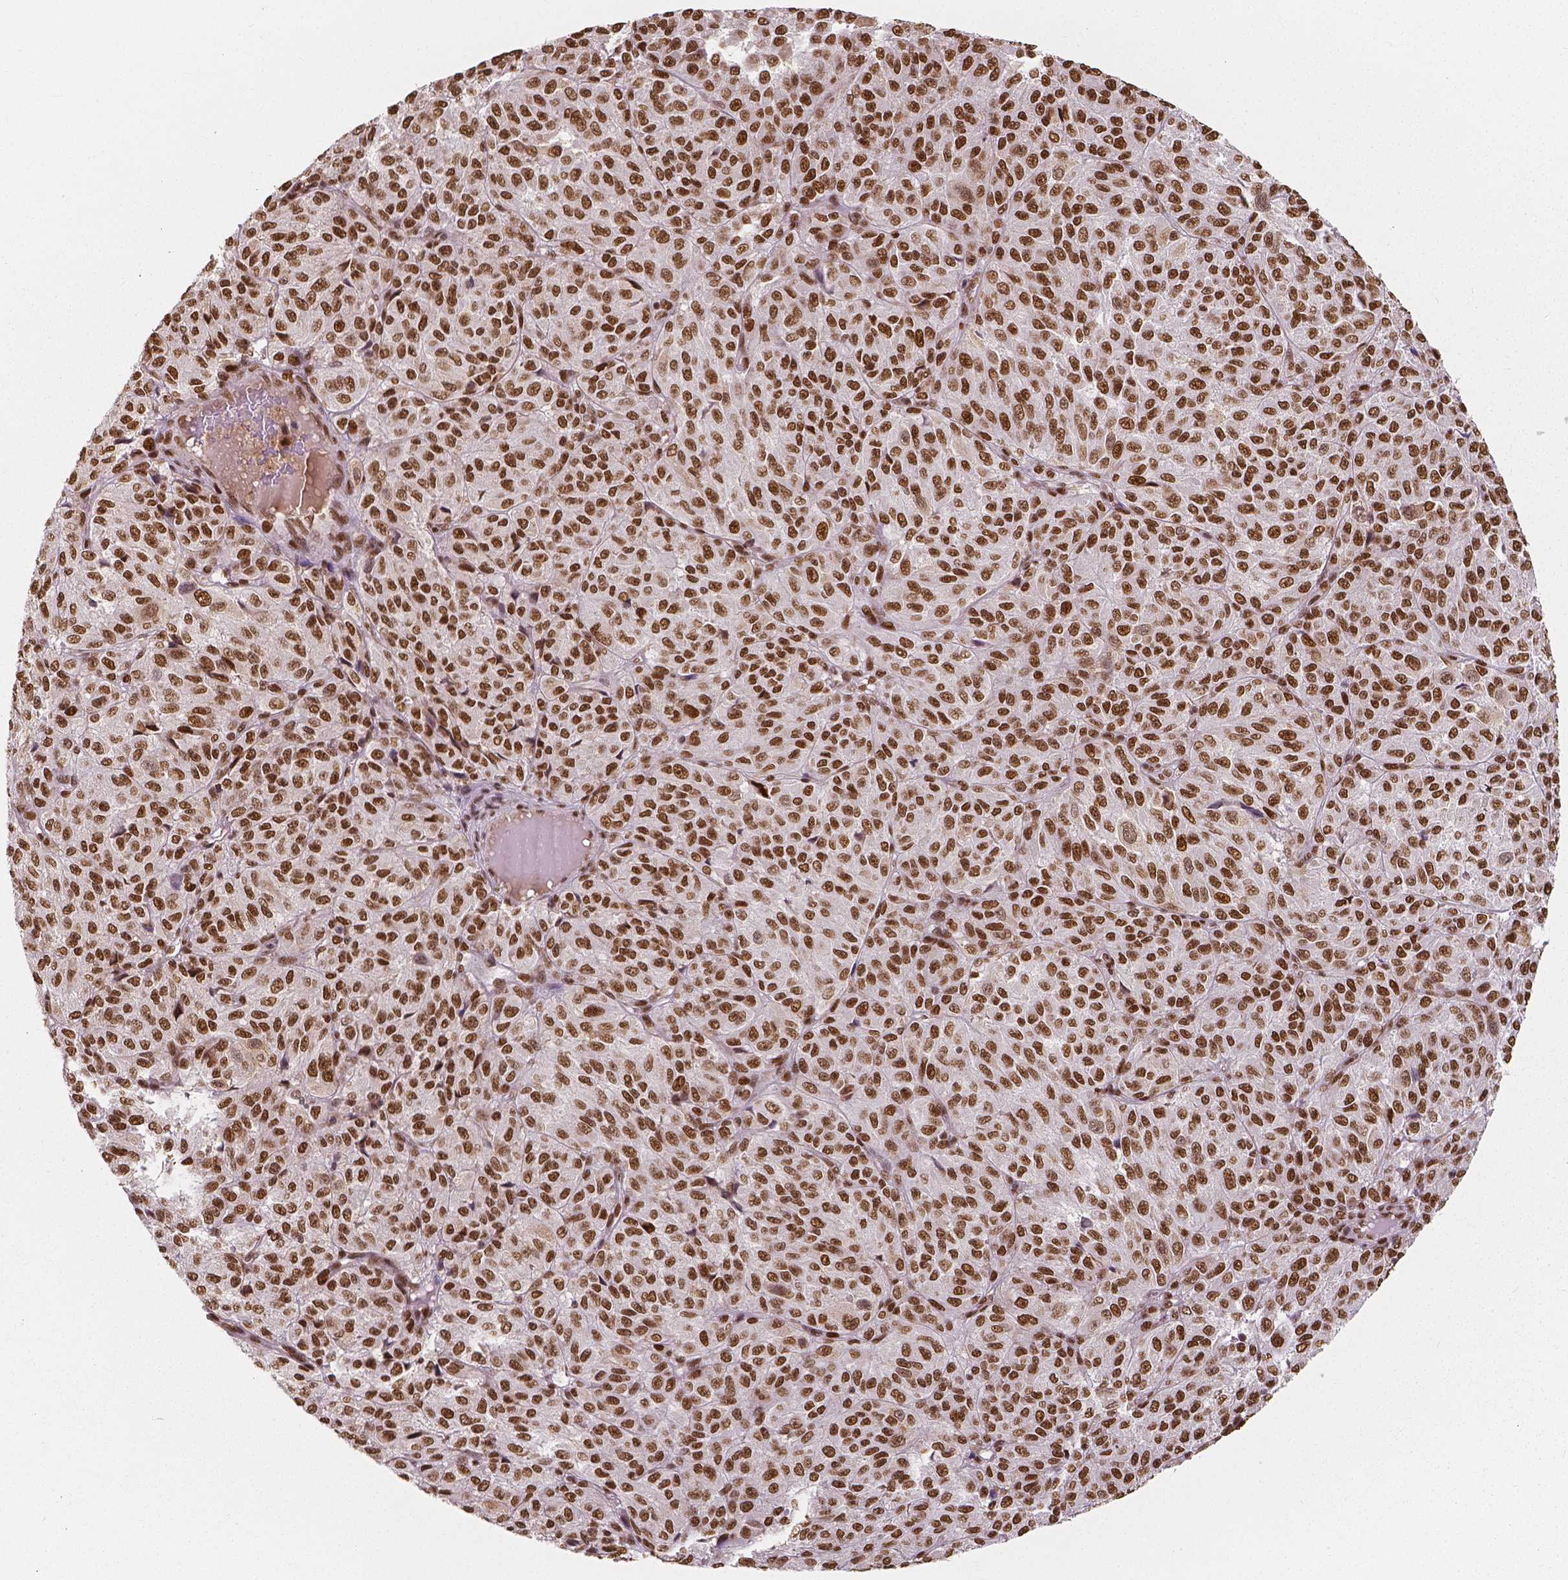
{"staining": {"intensity": "strong", "quantity": ">75%", "location": "nuclear"}, "tissue": "melanoma", "cell_type": "Tumor cells", "image_type": "cancer", "snomed": [{"axis": "morphology", "description": "Malignant melanoma, Metastatic site"}, {"axis": "topography", "description": "Brain"}], "caption": "Brown immunohistochemical staining in melanoma exhibits strong nuclear positivity in approximately >75% of tumor cells.", "gene": "NUCKS1", "patient": {"sex": "female", "age": 56}}